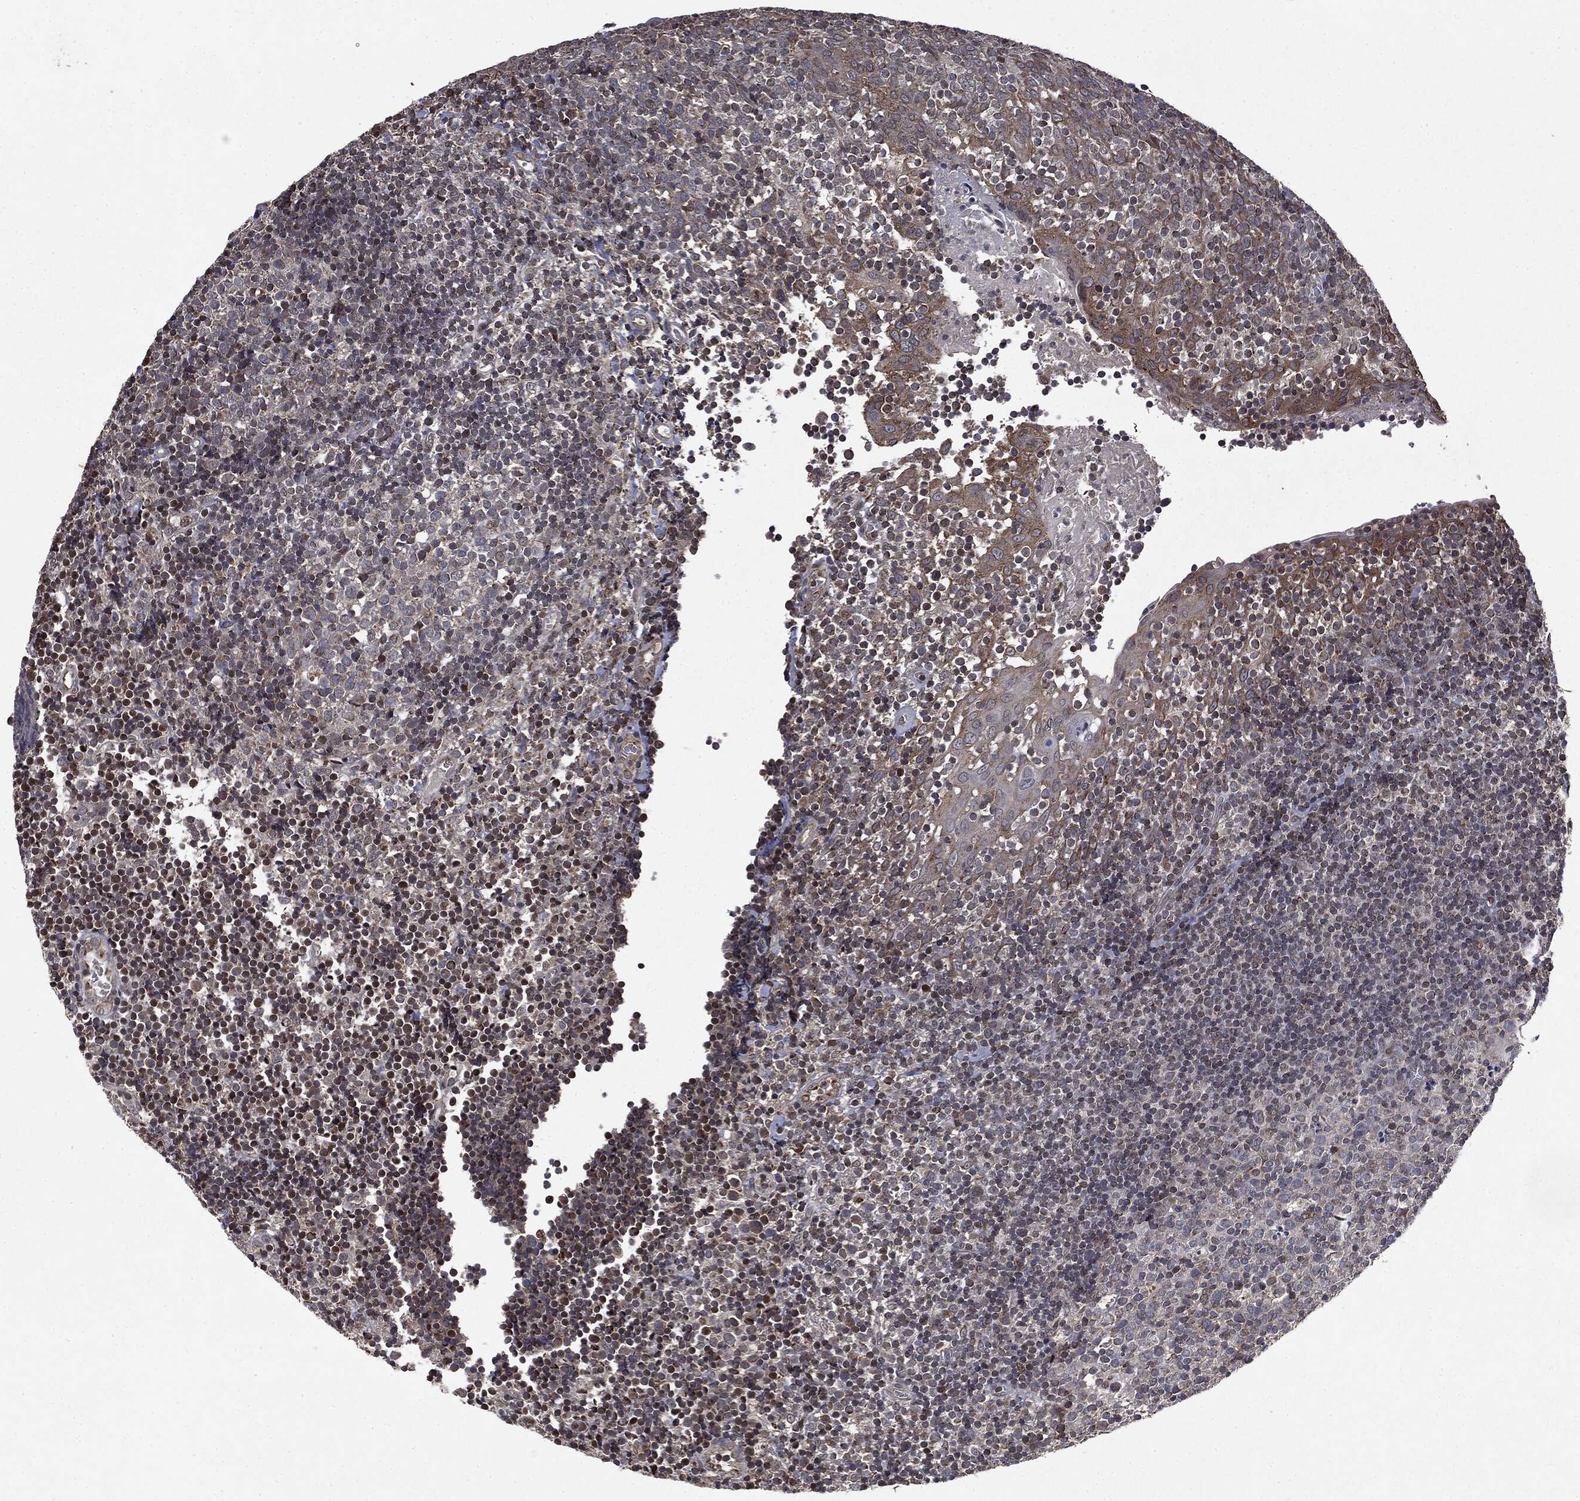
{"staining": {"intensity": "weak", "quantity": "<25%", "location": "nuclear"}, "tissue": "tonsil", "cell_type": "Germinal center cells", "image_type": "normal", "snomed": [{"axis": "morphology", "description": "Normal tissue, NOS"}, {"axis": "topography", "description": "Tonsil"}], "caption": "Immunohistochemistry of unremarkable human tonsil displays no expression in germinal center cells. (DAB immunohistochemistry (IHC) visualized using brightfield microscopy, high magnification).", "gene": "PLPPR2", "patient": {"sex": "female", "age": 5}}